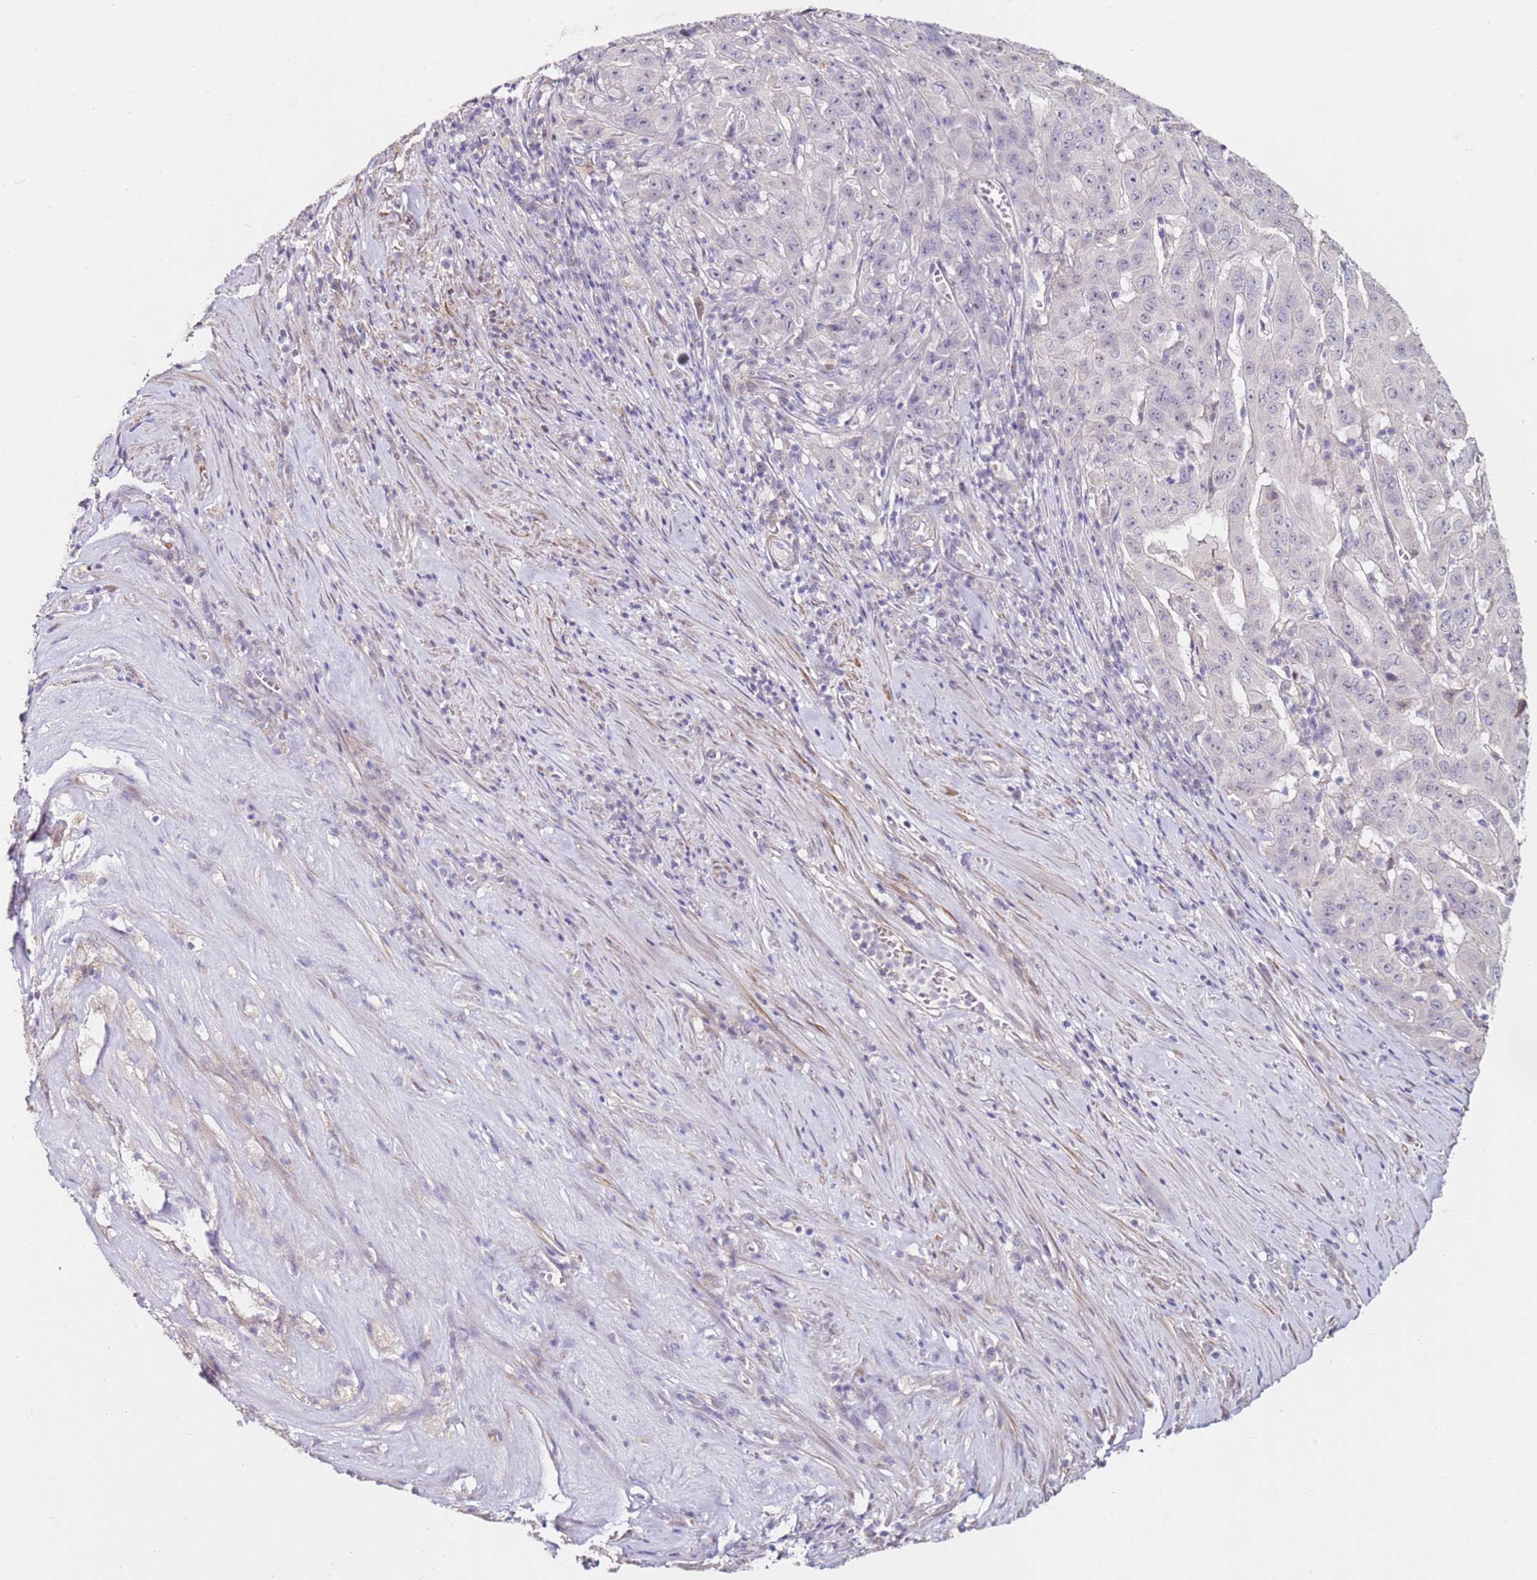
{"staining": {"intensity": "negative", "quantity": "none", "location": "none"}, "tissue": "pancreatic cancer", "cell_type": "Tumor cells", "image_type": "cancer", "snomed": [{"axis": "morphology", "description": "Adenocarcinoma, NOS"}, {"axis": "topography", "description": "Pancreas"}], "caption": "Tumor cells show no significant positivity in pancreatic cancer (adenocarcinoma).", "gene": "RARS2", "patient": {"sex": "male", "age": 63}}